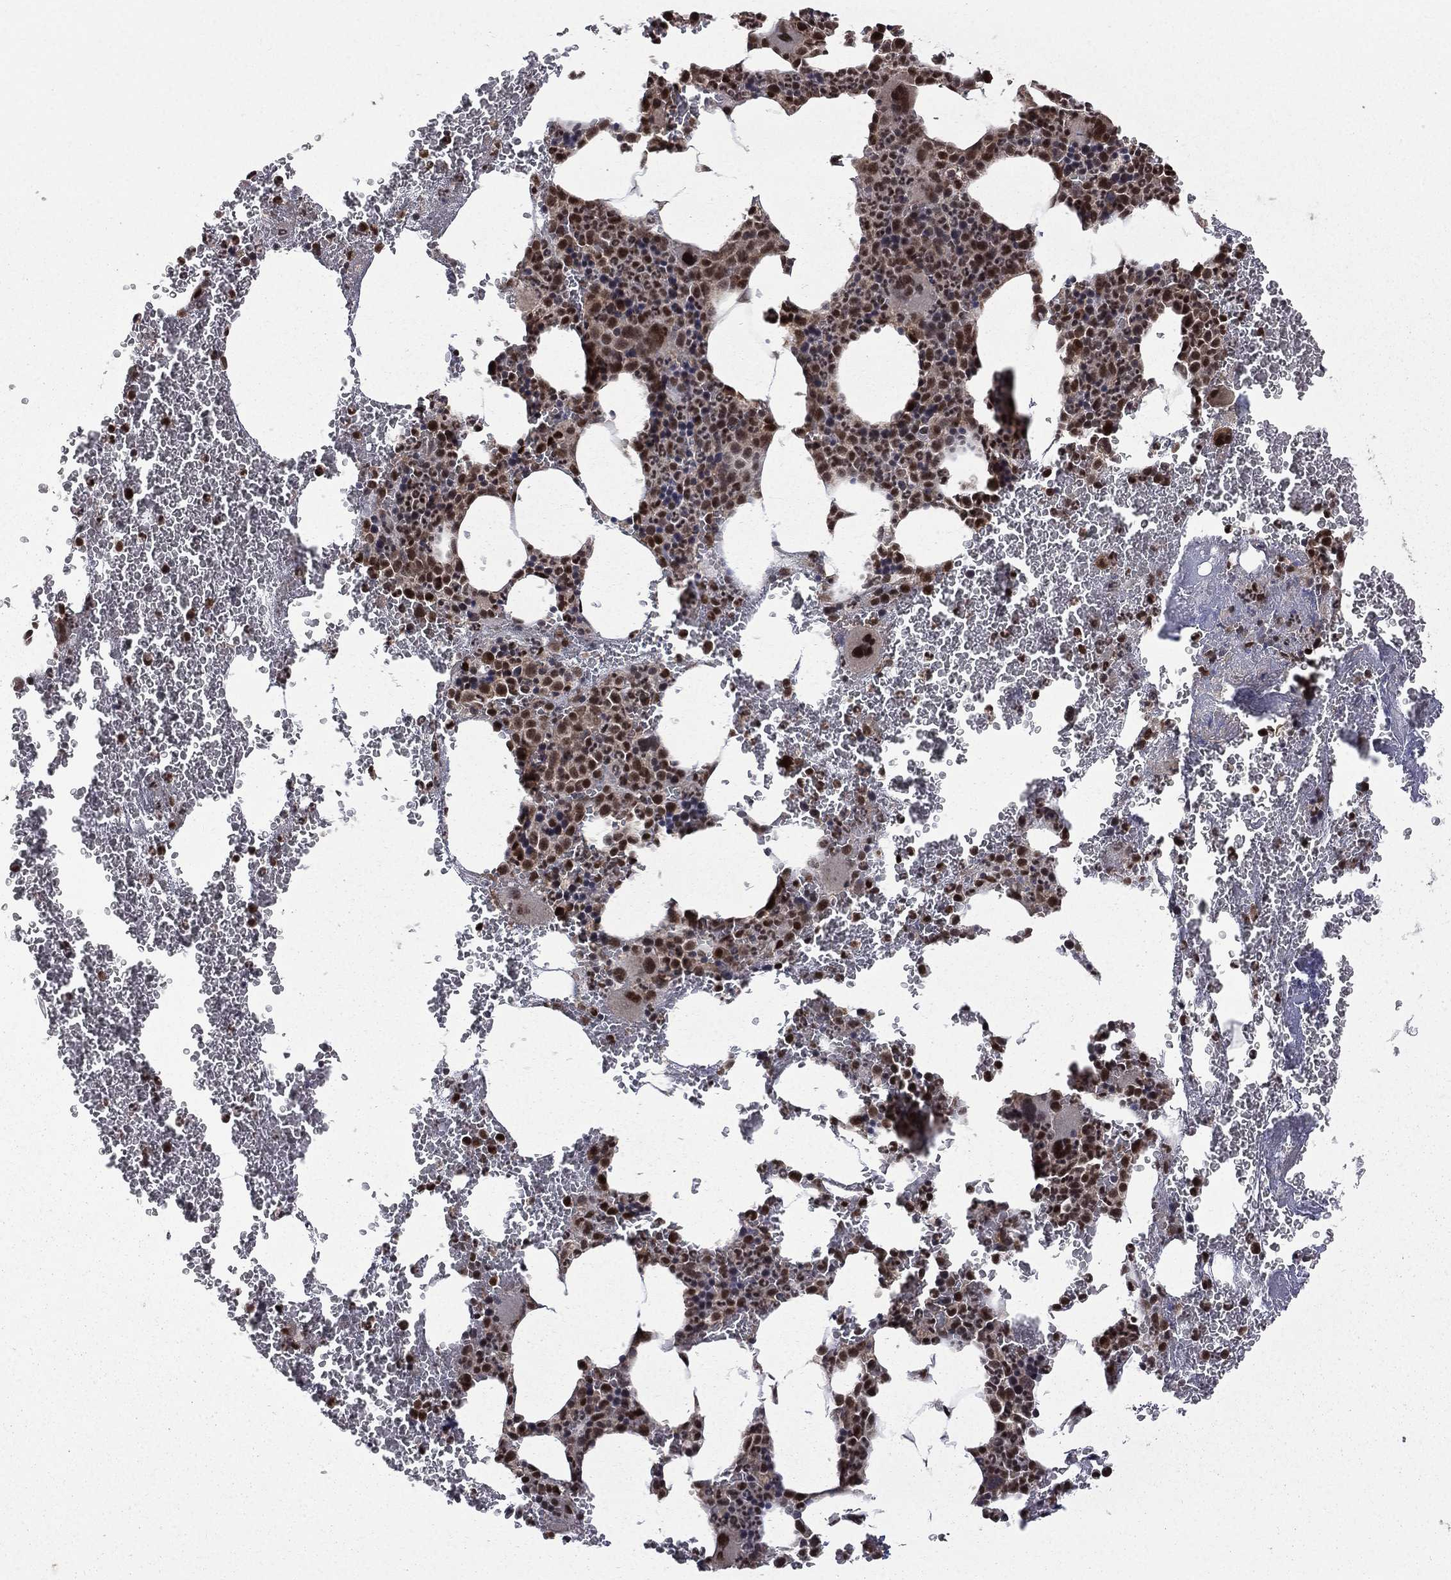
{"staining": {"intensity": "strong", "quantity": "25%-75%", "location": "nuclear"}, "tissue": "bone marrow", "cell_type": "Hematopoietic cells", "image_type": "normal", "snomed": [{"axis": "morphology", "description": "Normal tissue, NOS"}, {"axis": "topography", "description": "Bone marrow"}], "caption": "The immunohistochemical stain shows strong nuclear positivity in hematopoietic cells of unremarkable bone marrow. (Stains: DAB in brown, nuclei in blue, Microscopy: brightfield microscopy at high magnification).", "gene": "JMJD6", "patient": {"sex": "male", "age": 91}}